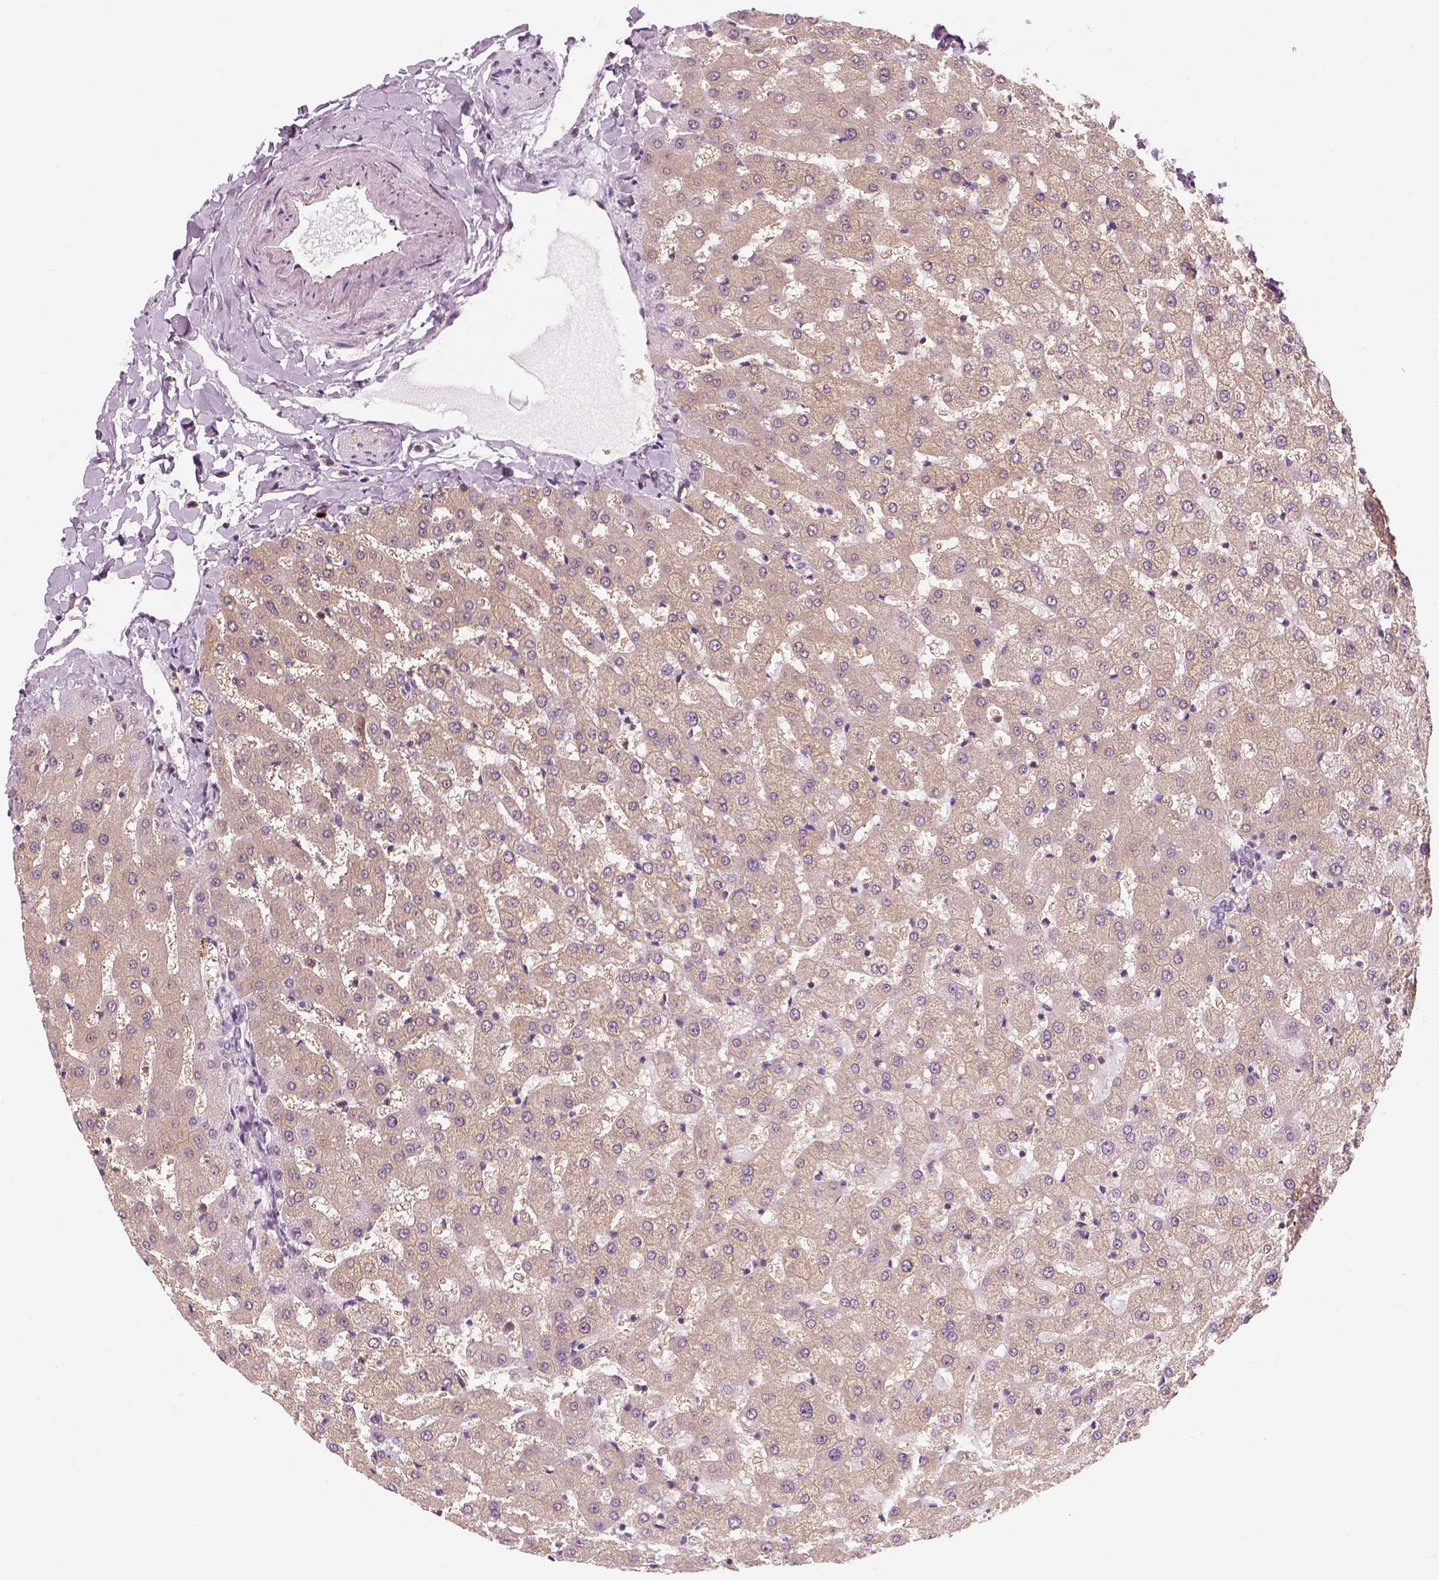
{"staining": {"intensity": "negative", "quantity": "none", "location": "none"}, "tissue": "liver", "cell_type": "Cholangiocytes", "image_type": "normal", "snomed": [{"axis": "morphology", "description": "Normal tissue, NOS"}, {"axis": "topography", "description": "Liver"}], "caption": "Immunohistochemistry (IHC) photomicrograph of normal liver: liver stained with DAB displays no significant protein positivity in cholangiocytes. Nuclei are stained in blue.", "gene": "SQSTM1", "patient": {"sex": "female", "age": 50}}